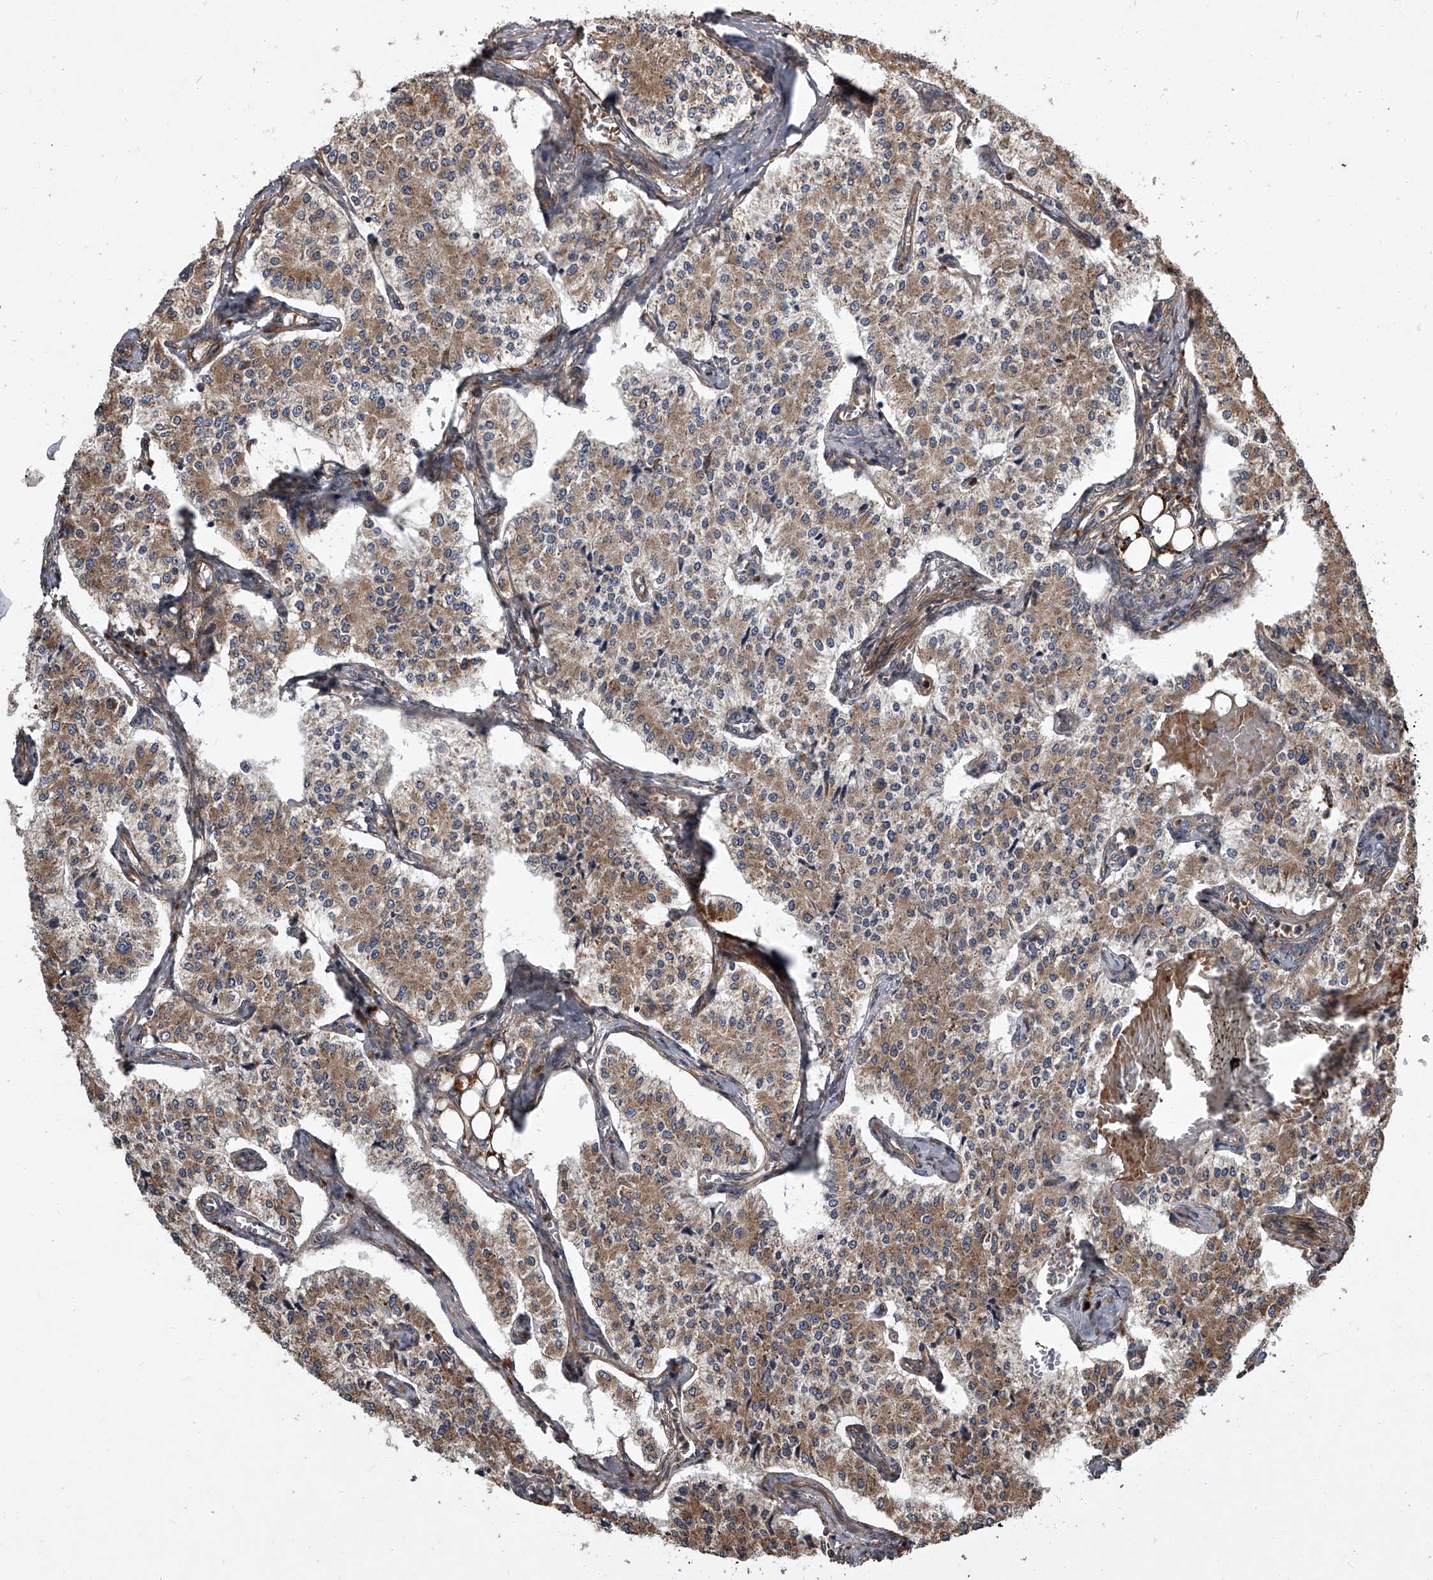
{"staining": {"intensity": "moderate", "quantity": ">75%", "location": "cytoplasmic/membranous"}, "tissue": "carcinoid", "cell_type": "Tumor cells", "image_type": "cancer", "snomed": [{"axis": "morphology", "description": "Carcinoid, malignant, NOS"}, {"axis": "topography", "description": "Colon"}], "caption": "This is a micrograph of immunohistochemistry staining of malignant carcinoid, which shows moderate expression in the cytoplasmic/membranous of tumor cells.", "gene": "EVA1C", "patient": {"sex": "female", "age": 52}}